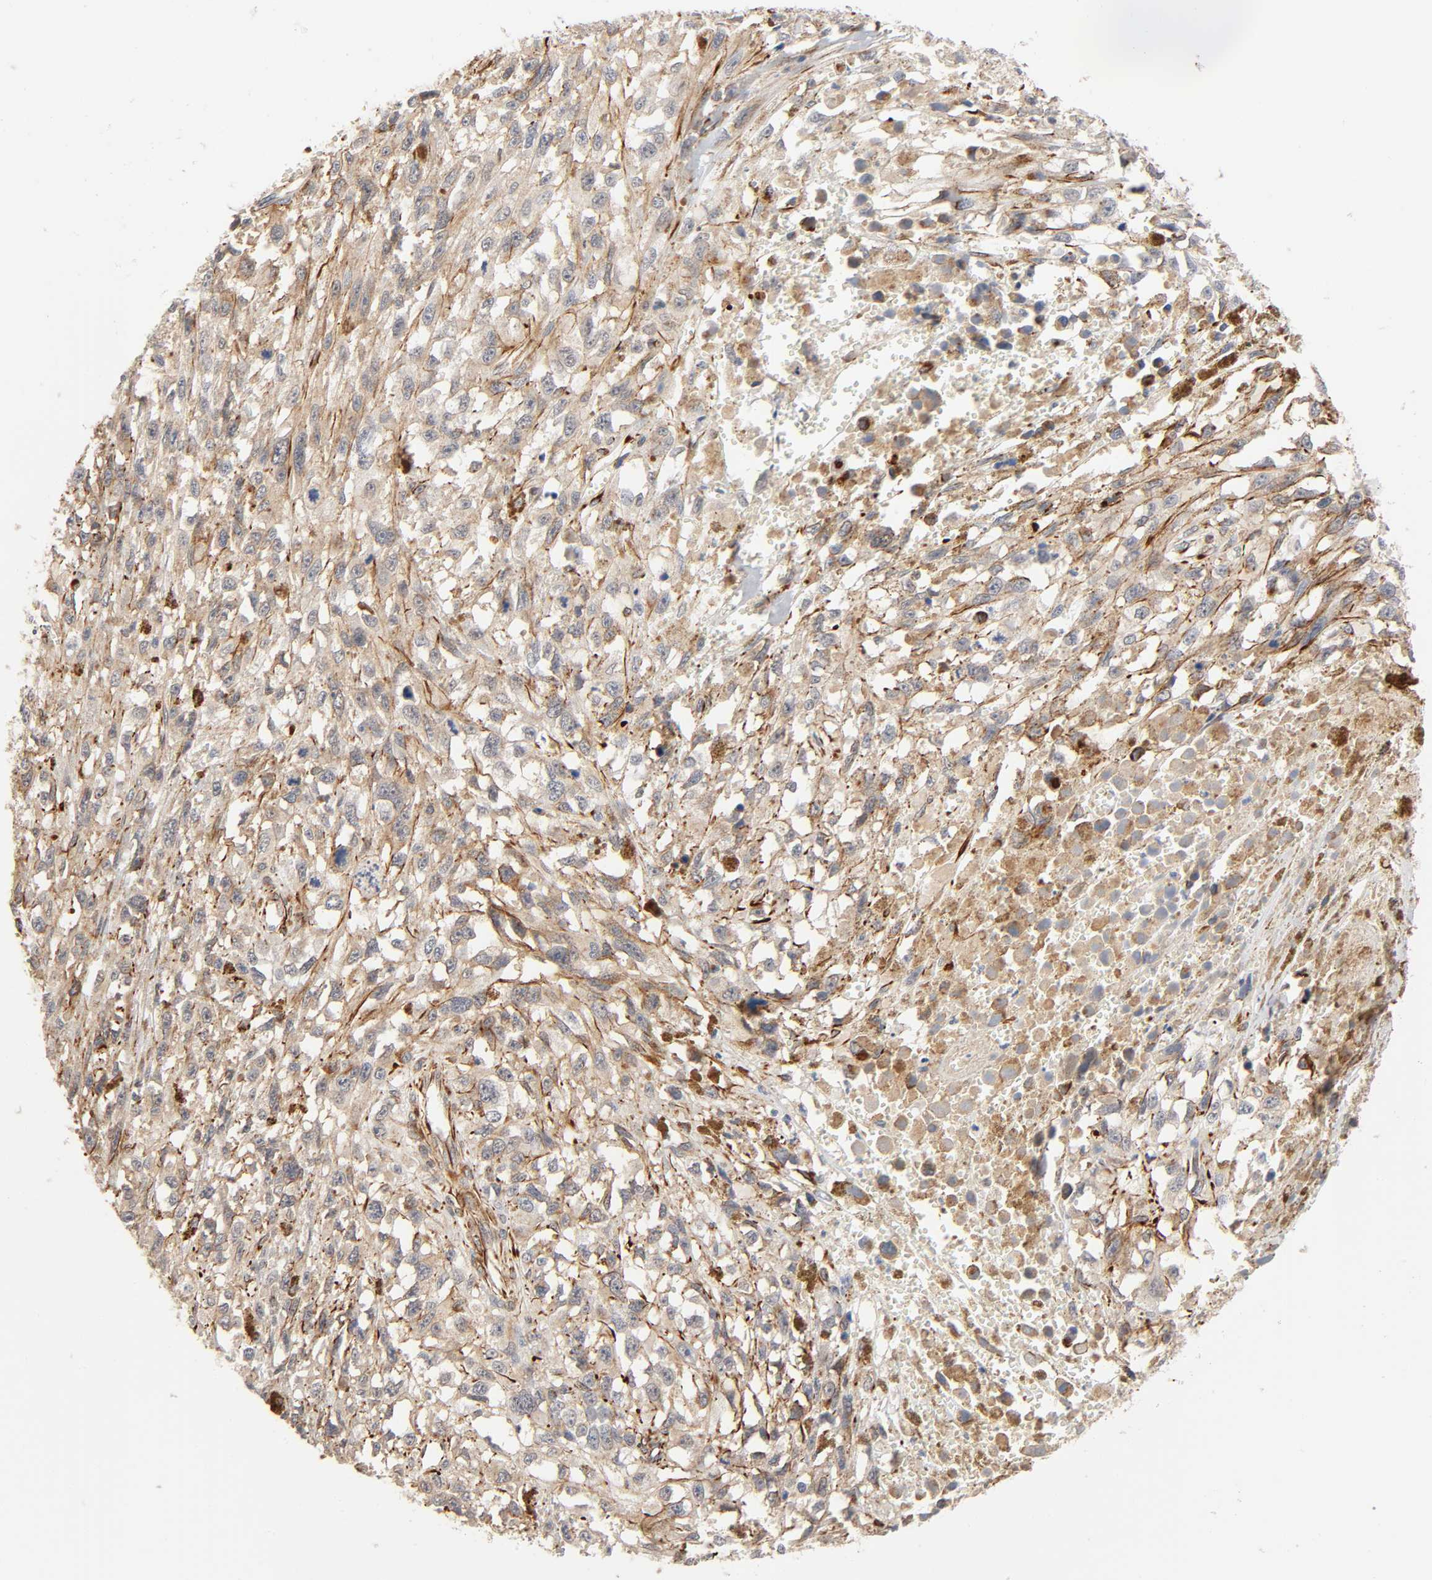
{"staining": {"intensity": "moderate", "quantity": ">75%", "location": "cytoplasmic/membranous"}, "tissue": "melanoma", "cell_type": "Tumor cells", "image_type": "cancer", "snomed": [{"axis": "morphology", "description": "Malignant melanoma, Metastatic site"}, {"axis": "topography", "description": "Lymph node"}], "caption": "A medium amount of moderate cytoplasmic/membranous positivity is present in approximately >75% of tumor cells in malignant melanoma (metastatic site) tissue.", "gene": "REEP6", "patient": {"sex": "male", "age": 59}}